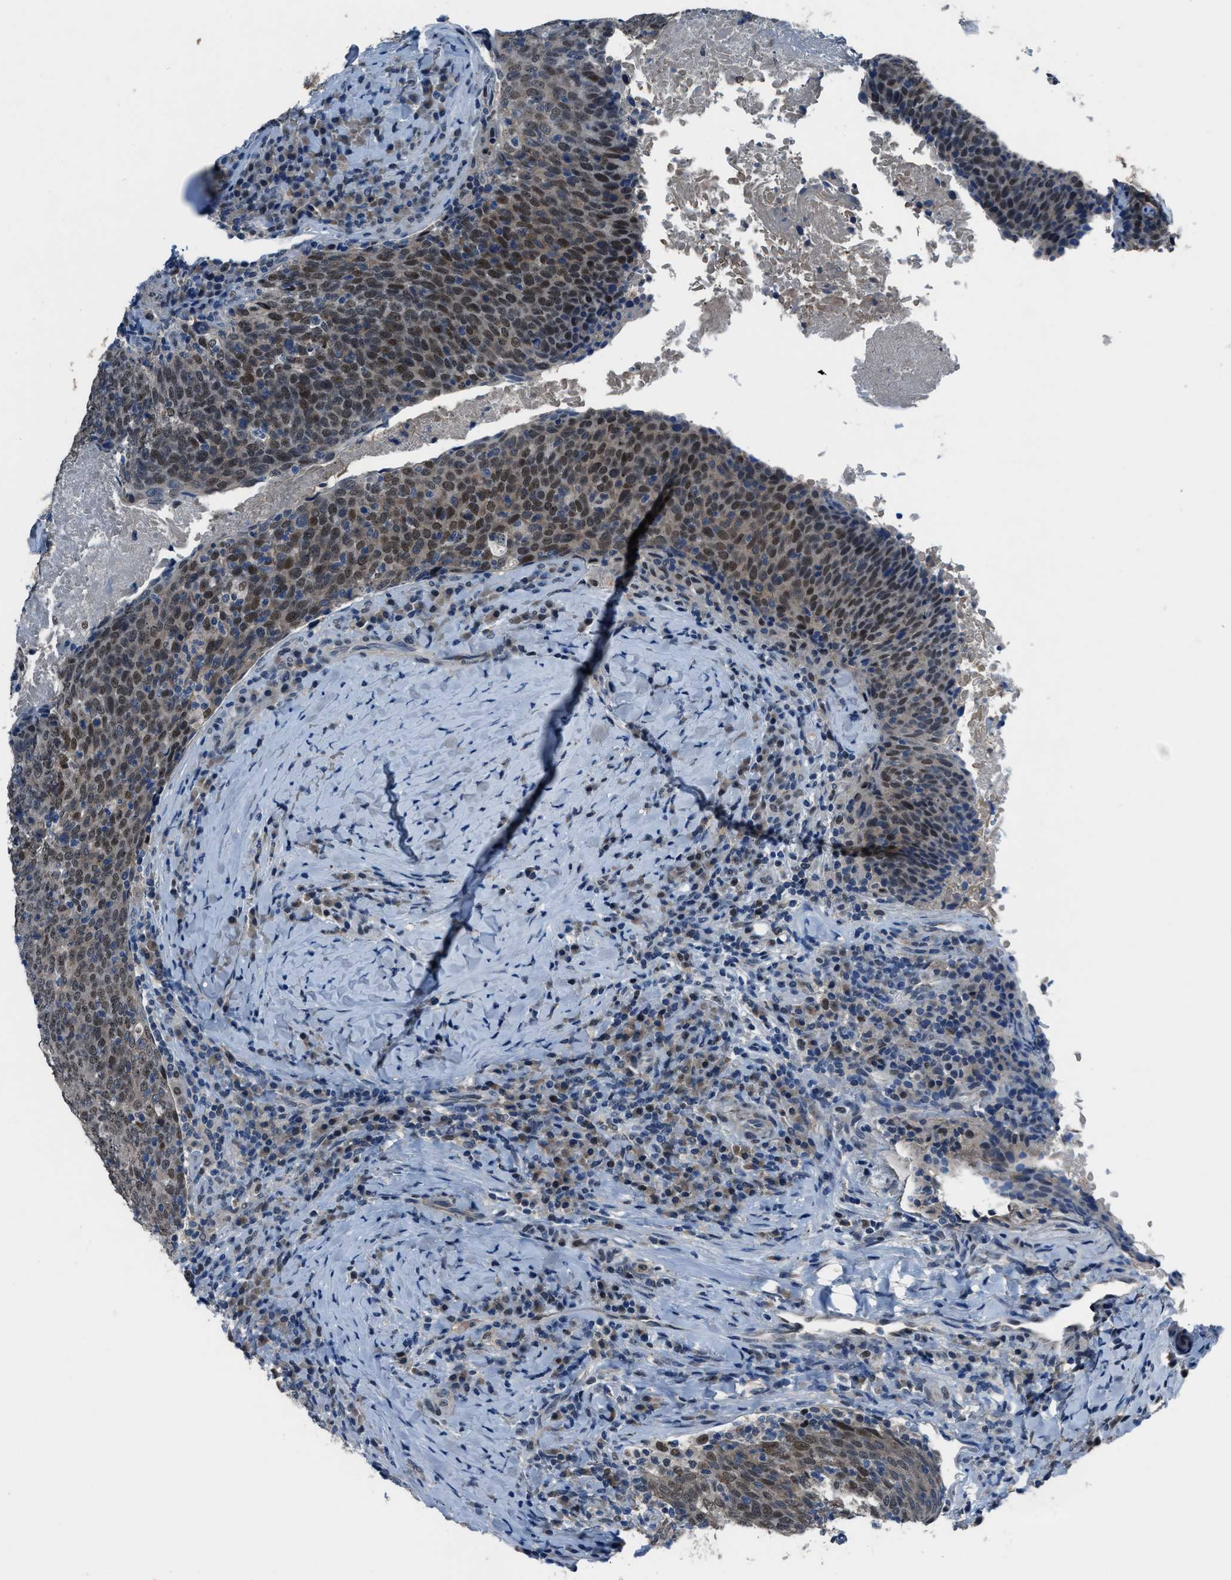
{"staining": {"intensity": "moderate", "quantity": ">75%", "location": "nuclear"}, "tissue": "head and neck cancer", "cell_type": "Tumor cells", "image_type": "cancer", "snomed": [{"axis": "morphology", "description": "Squamous cell carcinoma, NOS"}, {"axis": "morphology", "description": "Squamous cell carcinoma, metastatic, NOS"}, {"axis": "topography", "description": "Lymph node"}, {"axis": "topography", "description": "Head-Neck"}], "caption": "Head and neck cancer (metastatic squamous cell carcinoma) stained with a protein marker reveals moderate staining in tumor cells.", "gene": "DUSP19", "patient": {"sex": "male", "age": 62}}